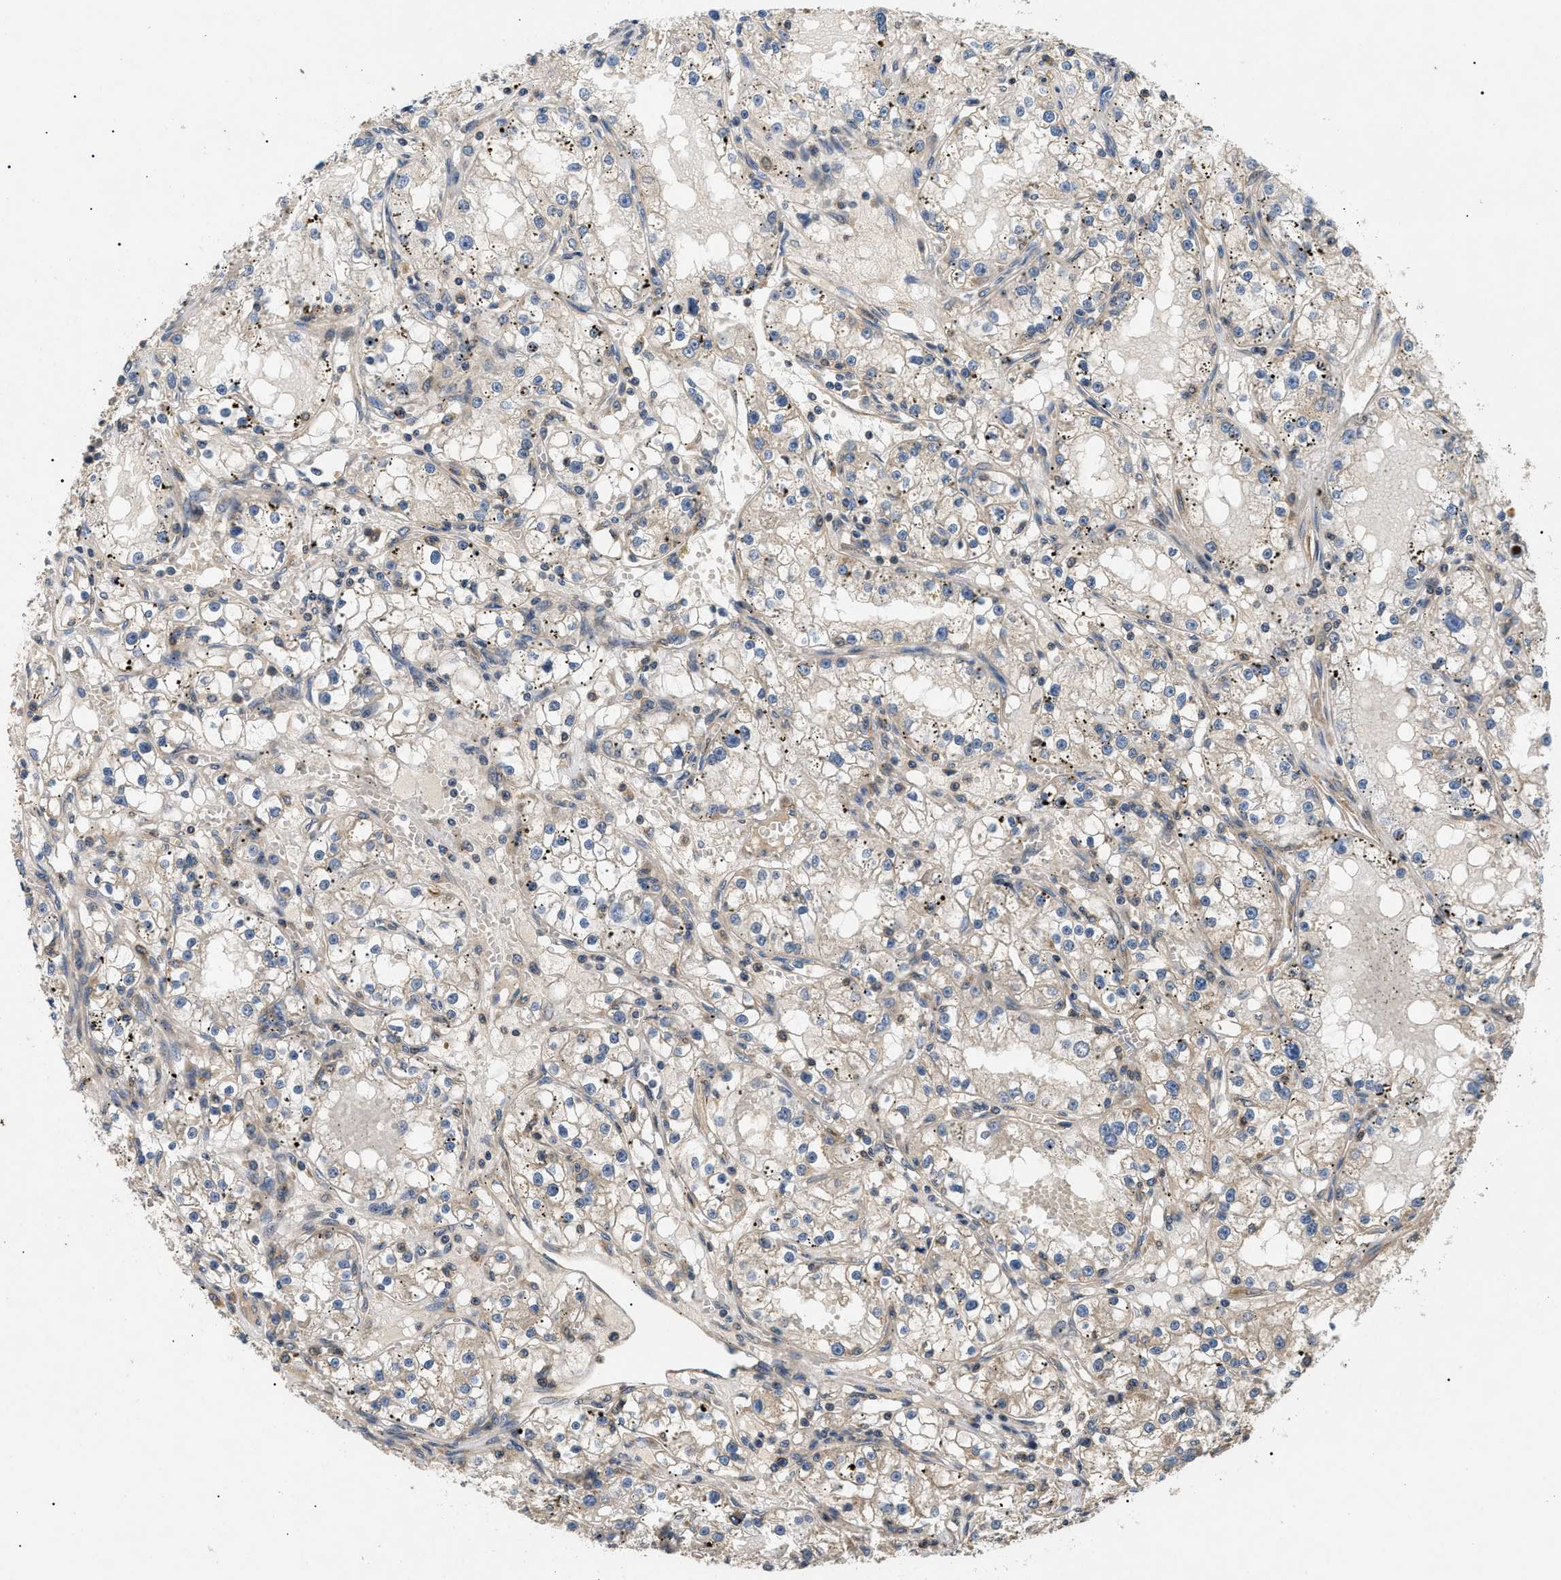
{"staining": {"intensity": "weak", "quantity": ">75%", "location": "cytoplasmic/membranous"}, "tissue": "renal cancer", "cell_type": "Tumor cells", "image_type": "cancer", "snomed": [{"axis": "morphology", "description": "Adenocarcinoma, NOS"}, {"axis": "topography", "description": "Kidney"}], "caption": "Human adenocarcinoma (renal) stained with a protein marker displays weak staining in tumor cells.", "gene": "PPM1B", "patient": {"sex": "male", "age": 56}}